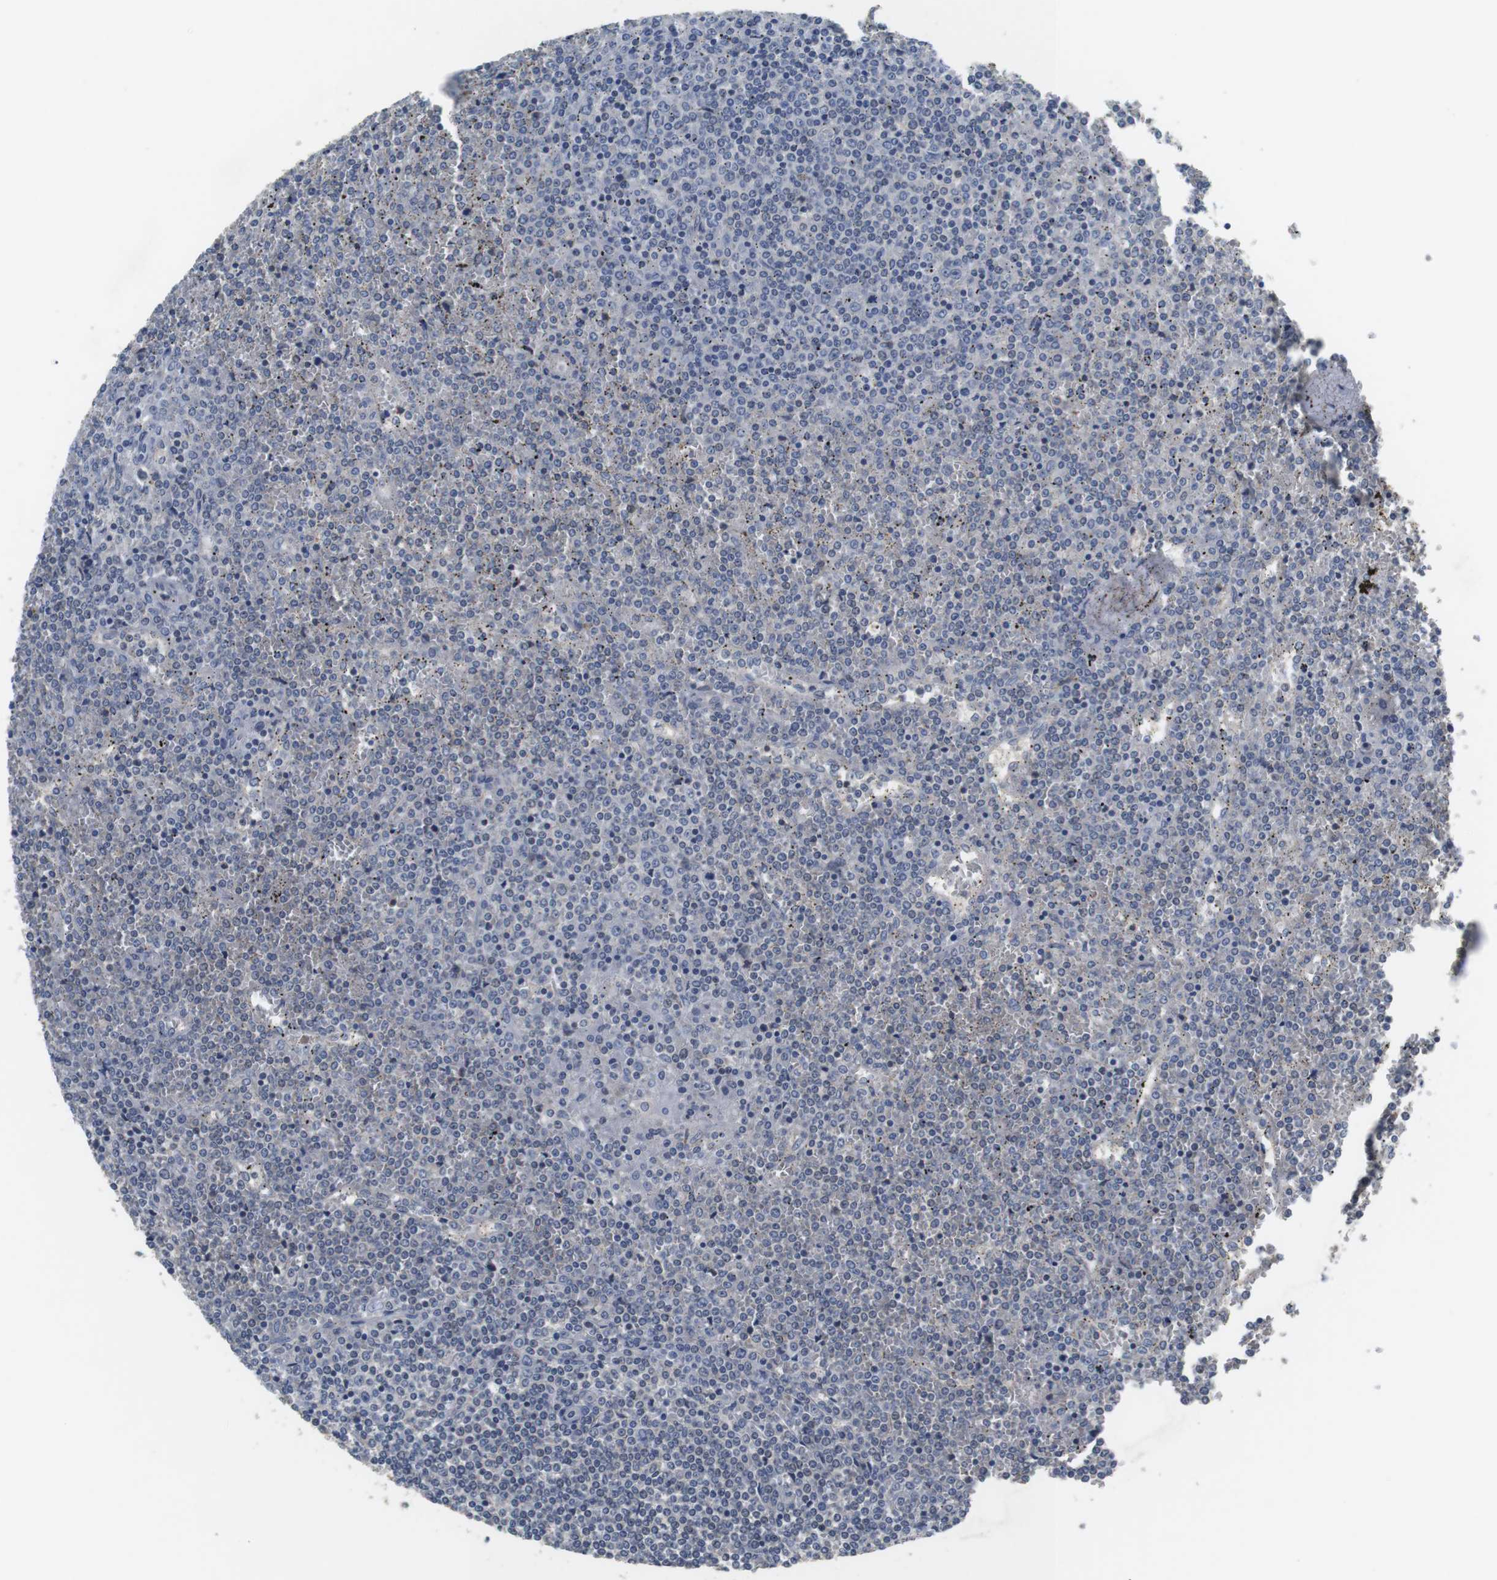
{"staining": {"intensity": "negative", "quantity": "none", "location": "none"}, "tissue": "lymphoma", "cell_type": "Tumor cells", "image_type": "cancer", "snomed": [{"axis": "morphology", "description": "Malignant lymphoma, non-Hodgkin's type, Low grade"}, {"axis": "topography", "description": "Spleen"}], "caption": "Malignant lymphoma, non-Hodgkin's type (low-grade) stained for a protein using IHC exhibits no staining tumor cells.", "gene": "ADGRL3", "patient": {"sex": "female", "age": 19}}